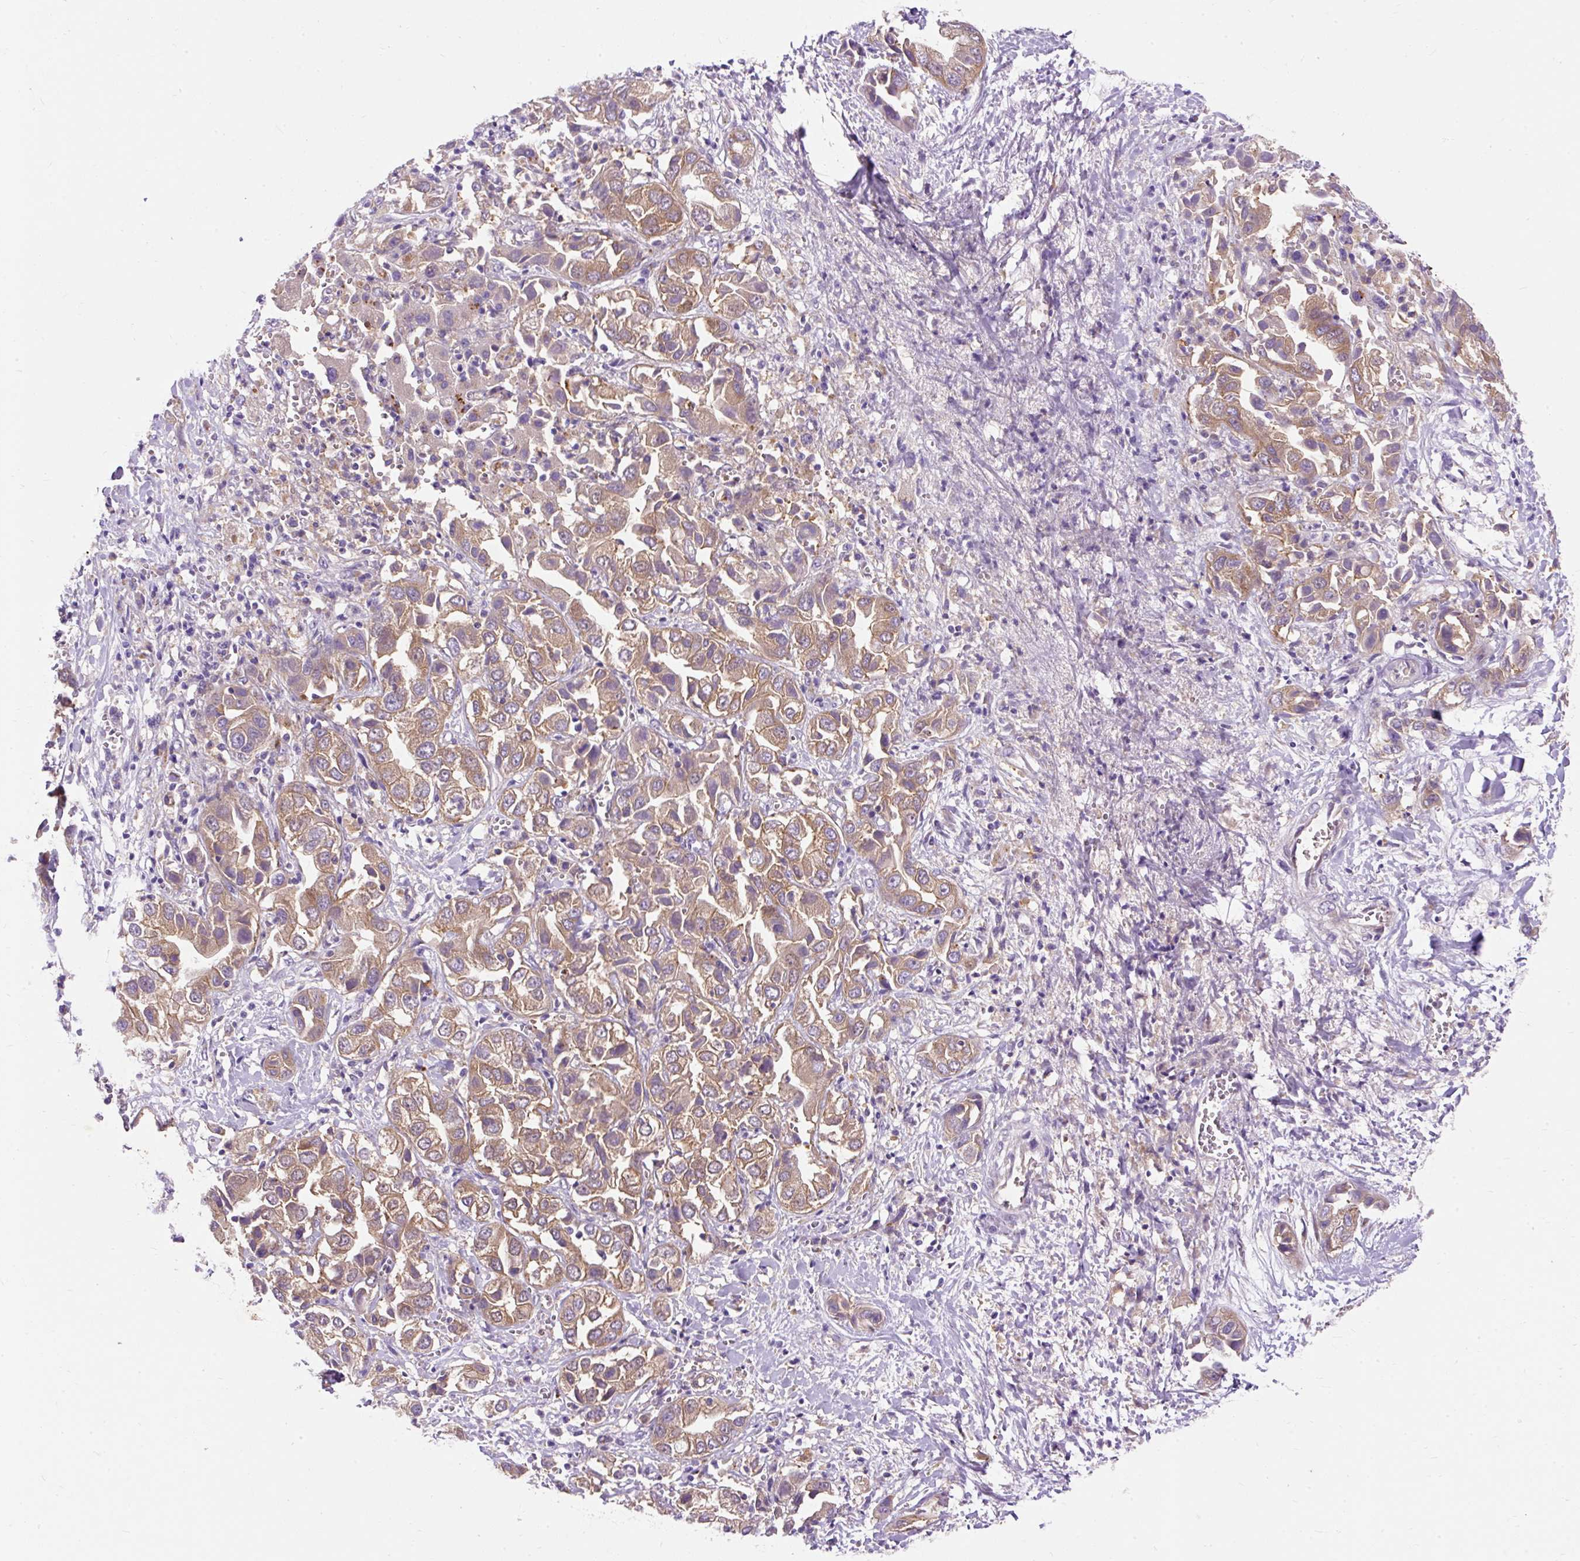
{"staining": {"intensity": "moderate", "quantity": ">75%", "location": "cytoplasmic/membranous"}, "tissue": "liver cancer", "cell_type": "Tumor cells", "image_type": "cancer", "snomed": [{"axis": "morphology", "description": "Cholangiocarcinoma"}, {"axis": "topography", "description": "Liver"}], "caption": "Tumor cells exhibit medium levels of moderate cytoplasmic/membranous positivity in approximately >75% of cells in liver cancer (cholangiocarcinoma). The staining was performed using DAB, with brown indicating positive protein expression. Nuclei are stained blue with hematoxylin.", "gene": "OR4K15", "patient": {"sex": "female", "age": 52}}